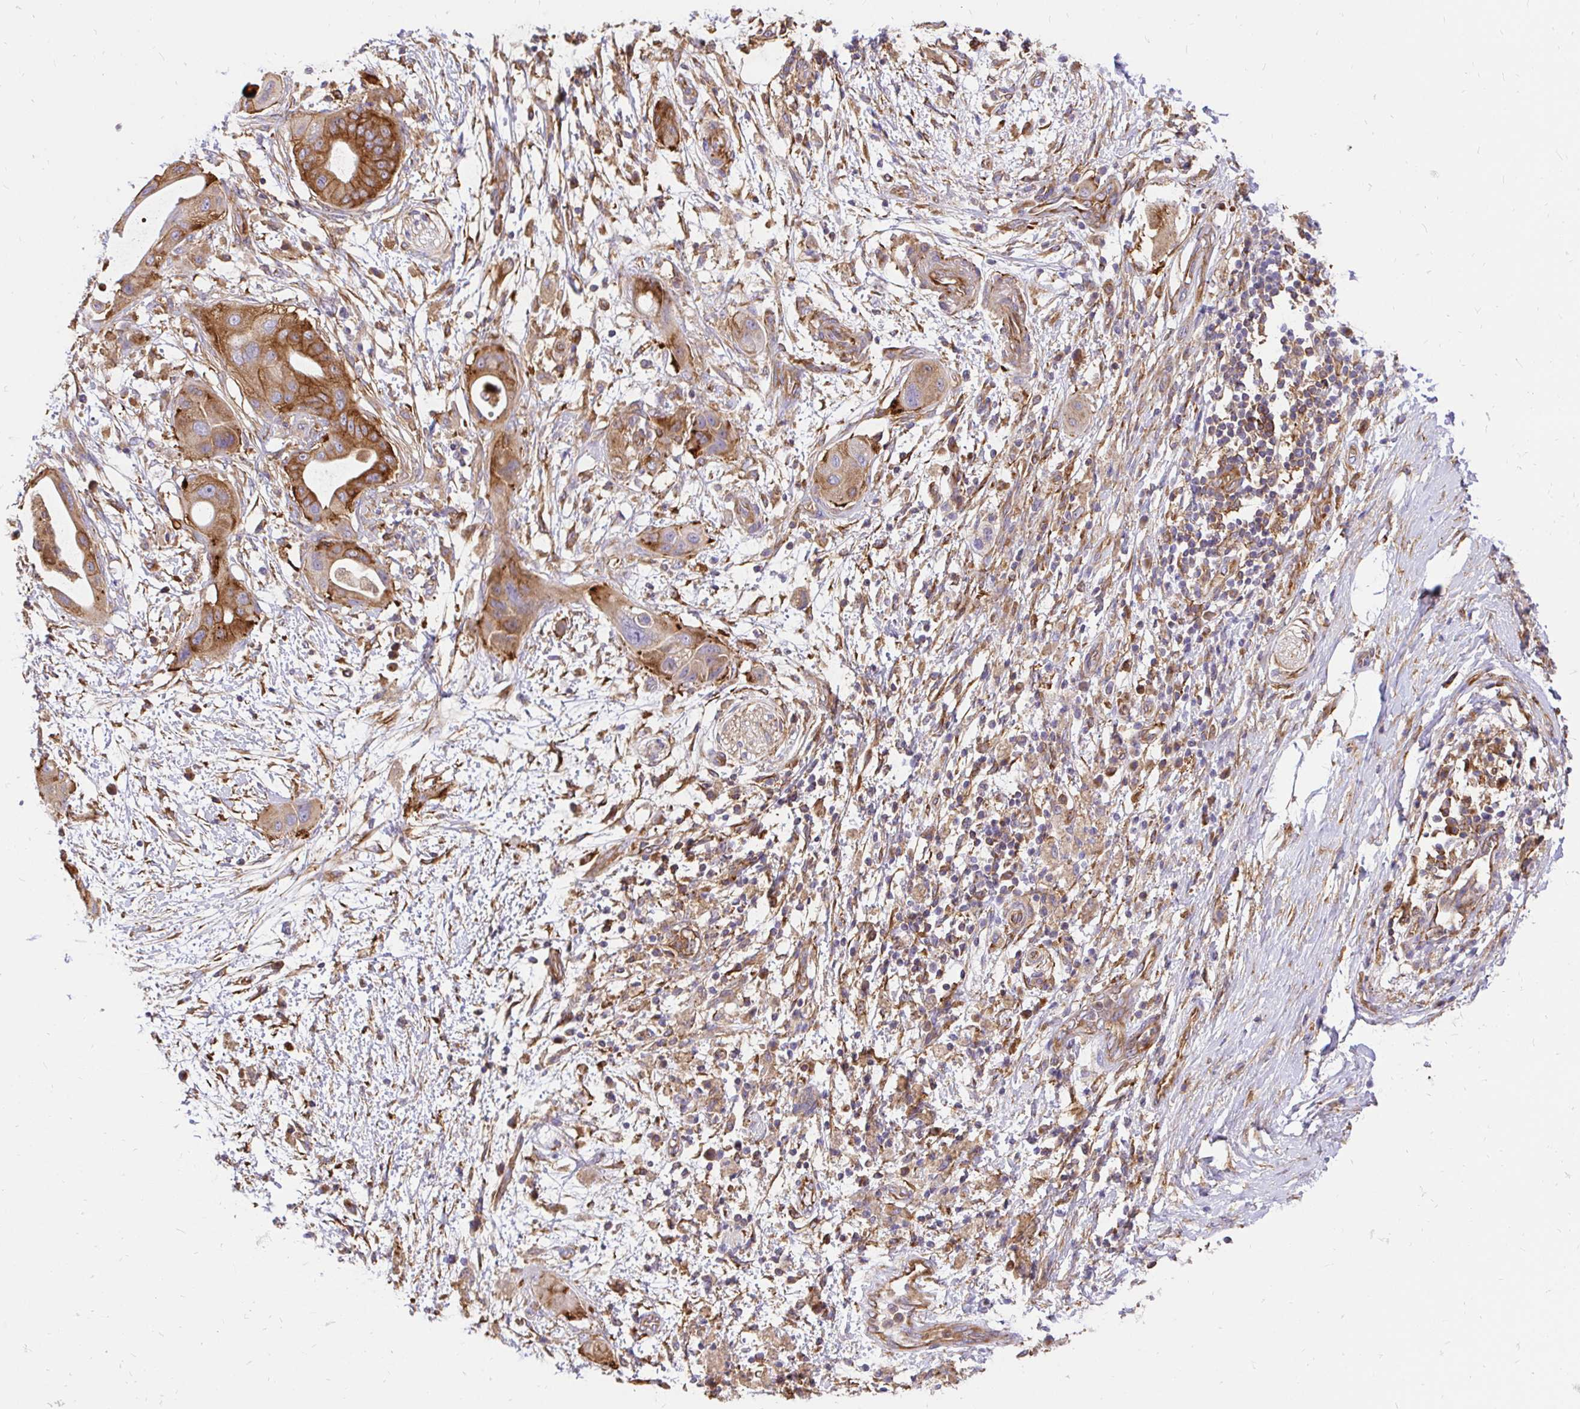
{"staining": {"intensity": "moderate", "quantity": ">75%", "location": "cytoplasmic/membranous"}, "tissue": "pancreatic cancer", "cell_type": "Tumor cells", "image_type": "cancer", "snomed": [{"axis": "morphology", "description": "Adenocarcinoma, NOS"}, {"axis": "topography", "description": "Pancreas"}], "caption": "Immunohistochemical staining of human pancreatic cancer (adenocarcinoma) shows moderate cytoplasmic/membranous protein positivity in about >75% of tumor cells. (DAB IHC with brightfield microscopy, high magnification).", "gene": "ABCB10", "patient": {"sex": "male", "age": 68}}